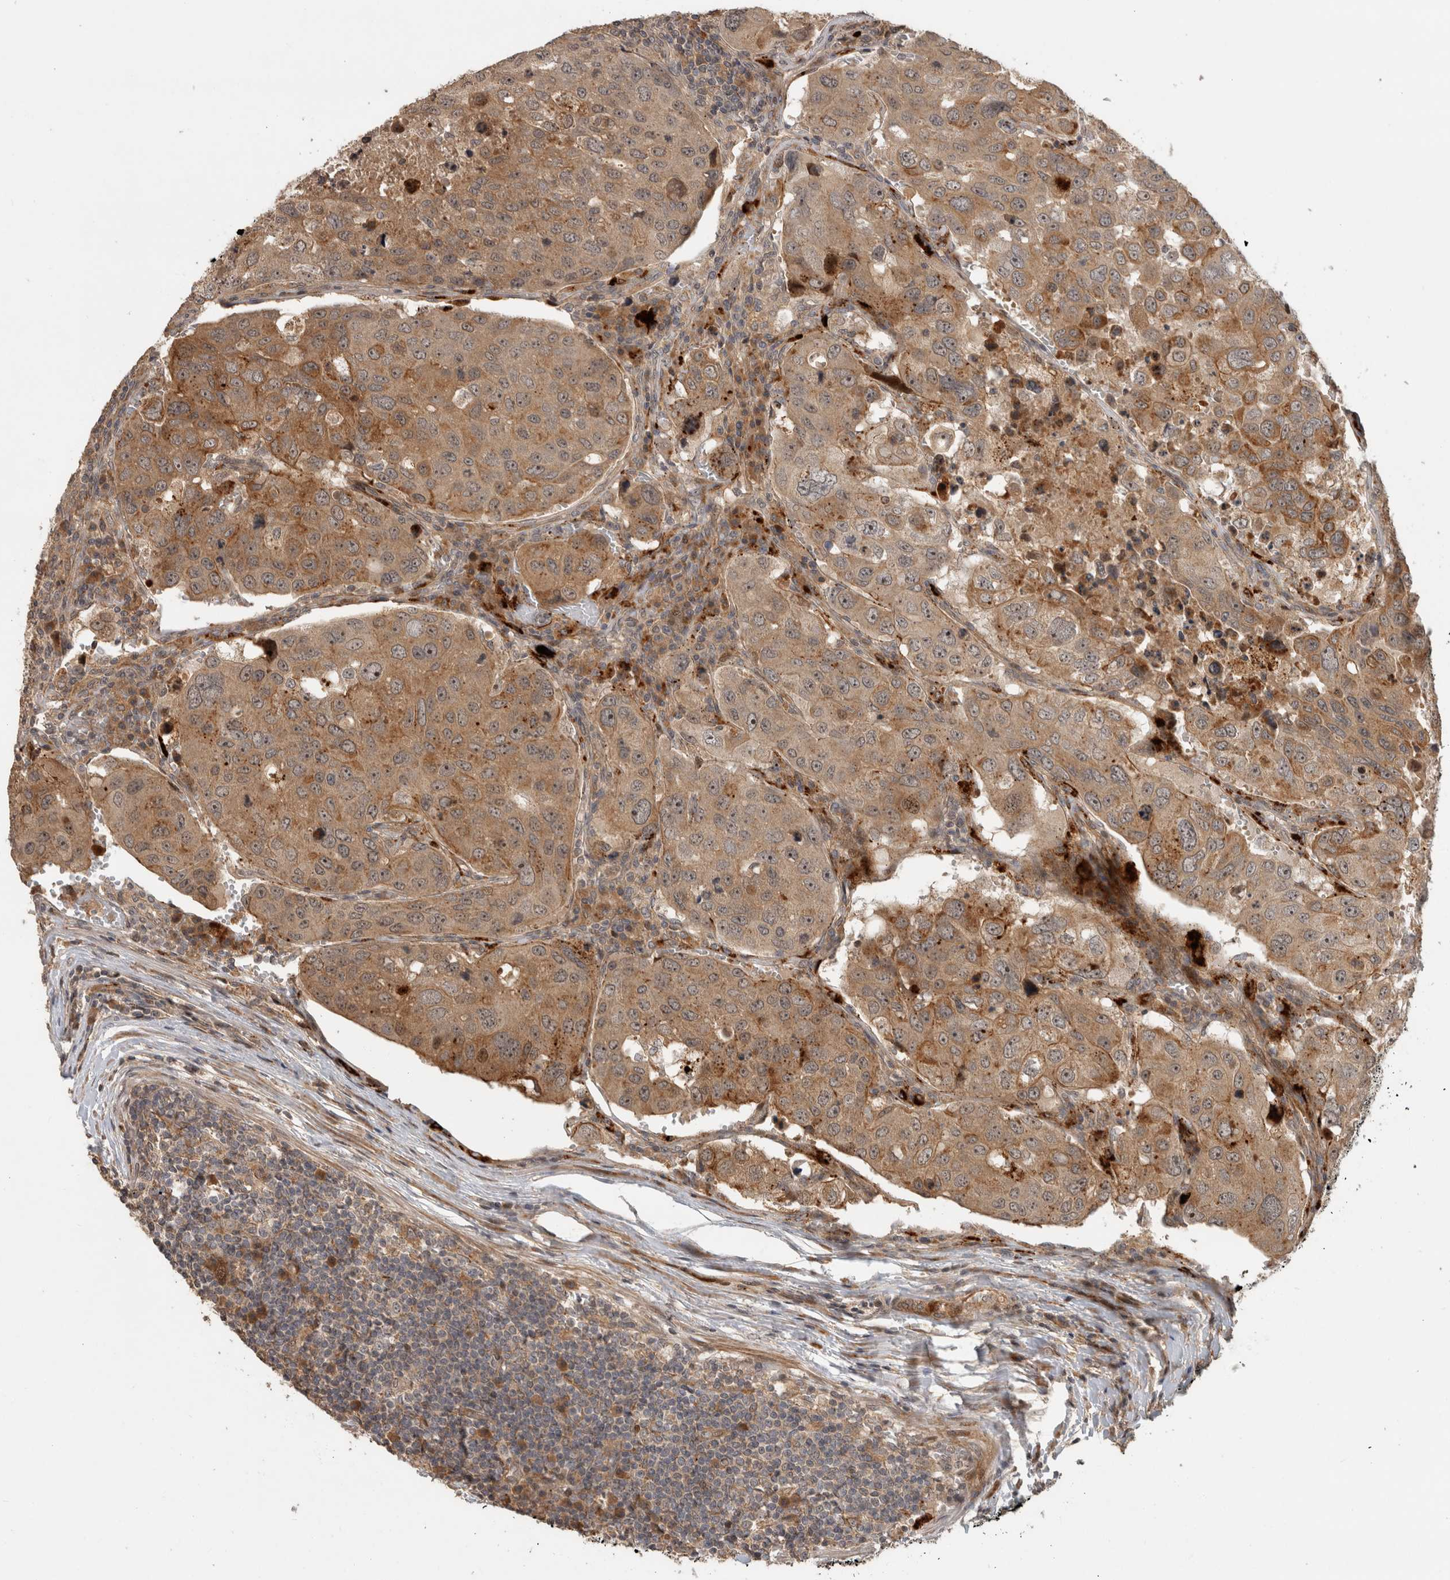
{"staining": {"intensity": "moderate", "quantity": ">75%", "location": "cytoplasmic/membranous"}, "tissue": "urothelial cancer", "cell_type": "Tumor cells", "image_type": "cancer", "snomed": [{"axis": "morphology", "description": "Urothelial carcinoma, High grade"}, {"axis": "topography", "description": "Lymph node"}, {"axis": "topography", "description": "Urinary bladder"}], "caption": "Immunohistochemistry (DAB) staining of urothelial cancer displays moderate cytoplasmic/membranous protein positivity in approximately >75% of tumor cells. (IHC, brightfield microscopy, high magnification).", "gene": "PITPNC1", "patient": {"sex": "male", "age": 51}}